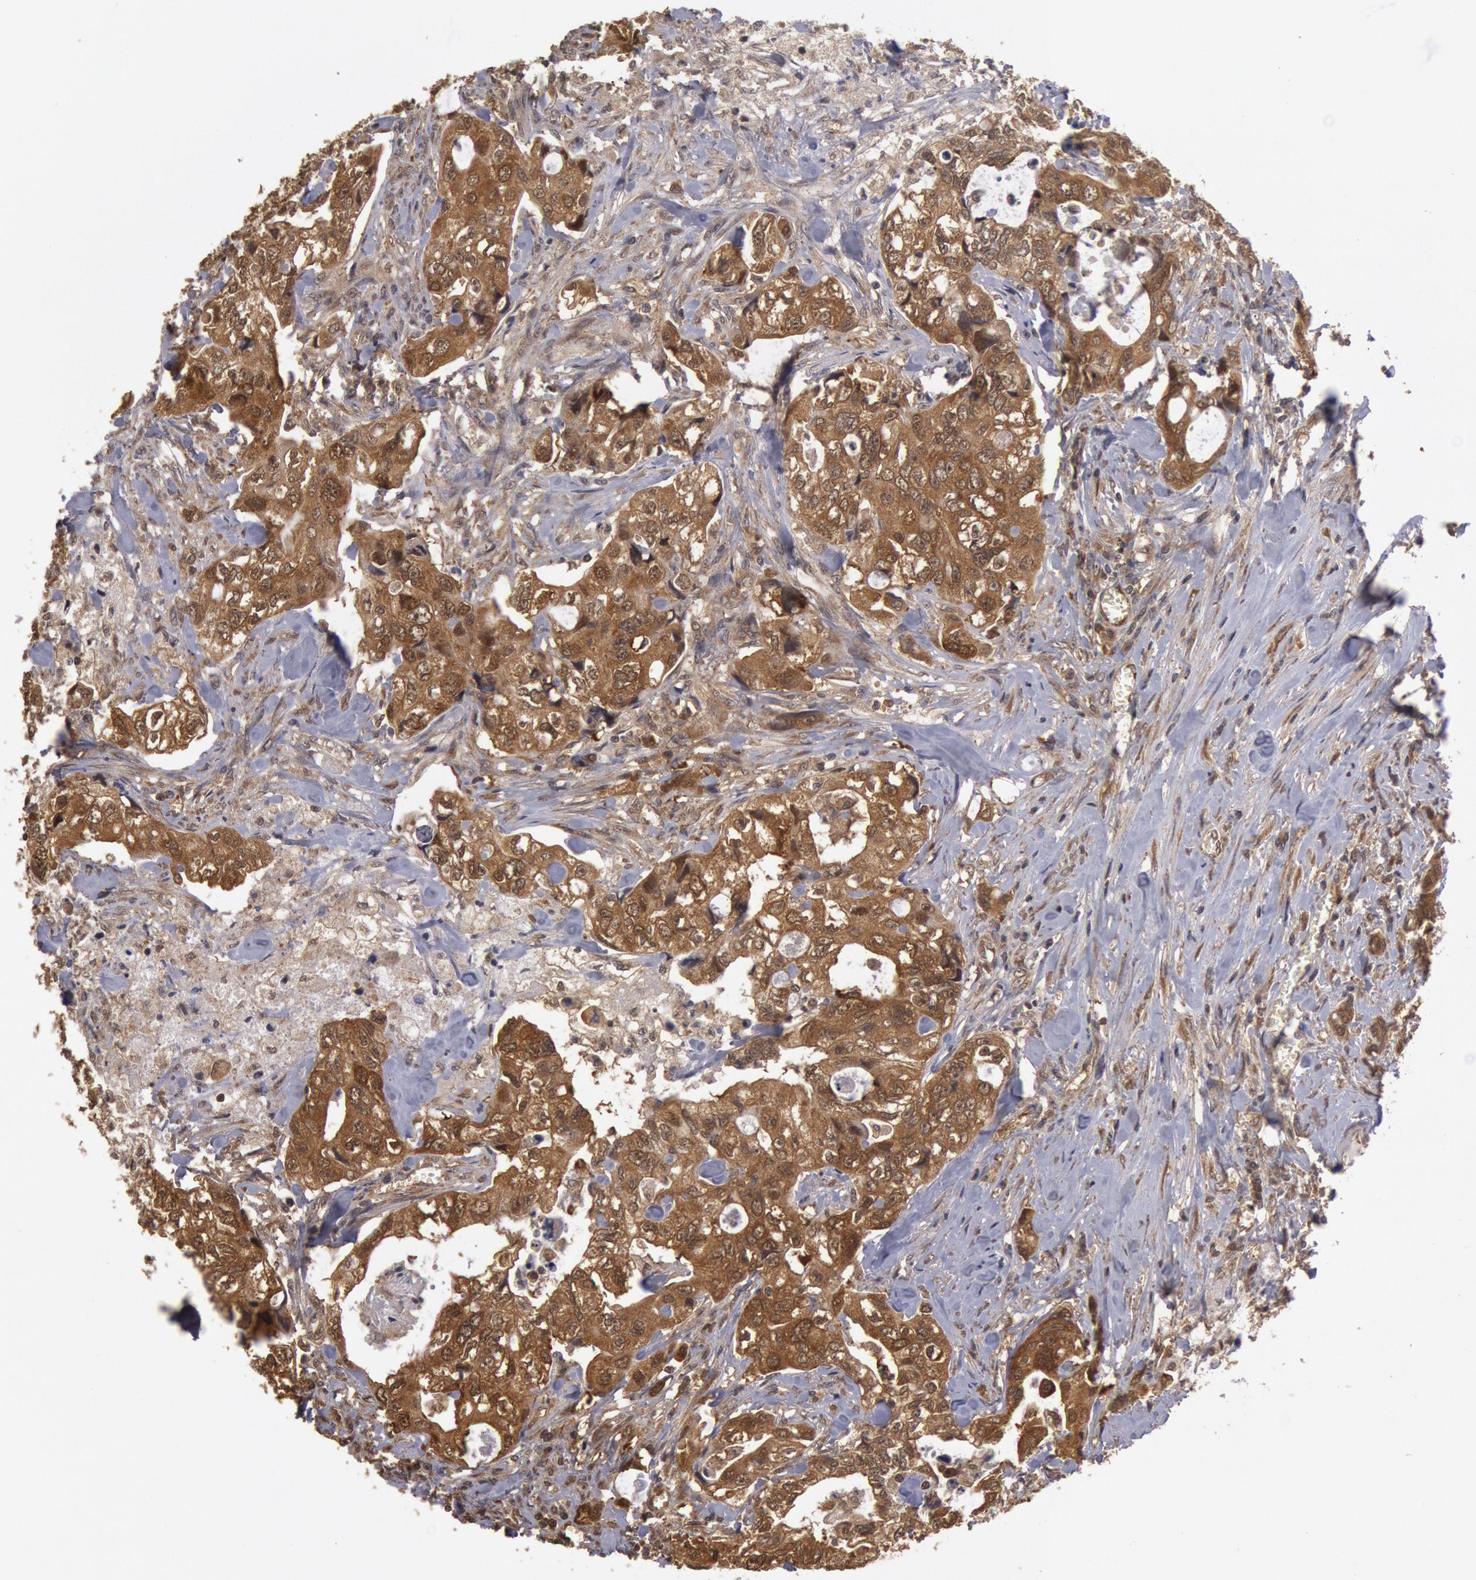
{"staining": {"intensity": "moderate", "quantity": ">75%", "location": "cytoplasmic/membranous"}, "tissue": "colorectal cancer", "cell_type": "Tumor cells", "image_type": "cancer", "snomed": [{"axis": "morphology", "description": "Adenocarcinoma, NOS"}, {"axis": "topography", "description": "Rectum"}], "caption": "Tumor cells reveal medium levels of moderate cytoplasmic/membranous expression in approximately >75% of cells in colorectal cancer.", "gene": "USP14", "patient": {"sex": "female", "age": 57}}